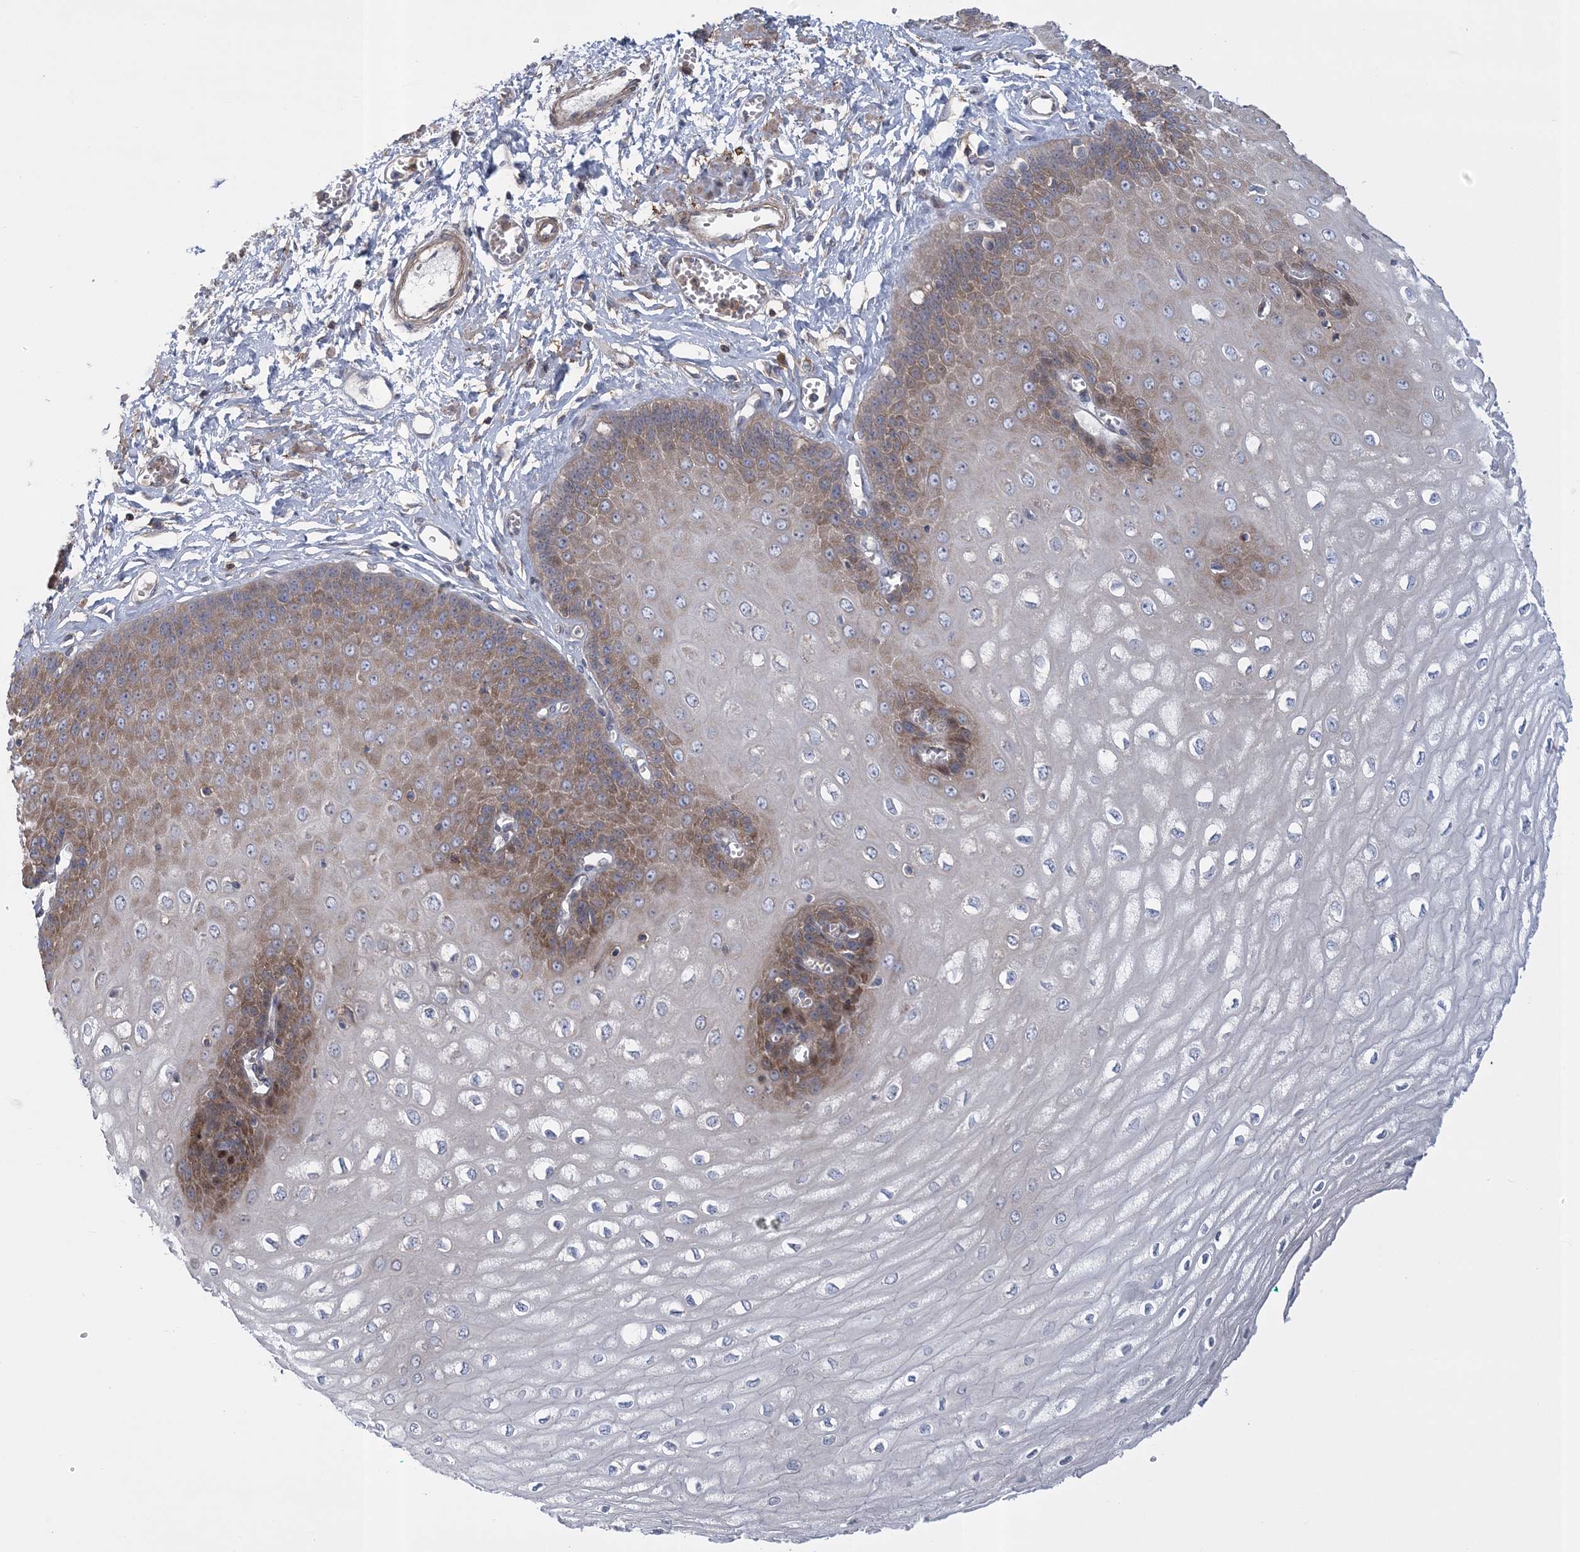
{"staining": {"intensity": "moderate", "quantity": "25%-75%", "location": "cytoplasmic/membranous"}, "tissue": "esophagus", "cell_type": "Squamous epithelial cells", "image_type": "normal", "snomed": [{"axis": "morphology", "description": "Normal tissue, NOS"}, {"axis": "topography", "description": "Esophagus"}], "caption": "Brown immunohistochemical staining in benign human esophagus exhibits moderate cytoplasmic/membranous staining in approximately 25%-75% of squamous epithelial cells. (Stains: DAB in brown, nuclei in blue, Microscopy: brightfield microscopy at high magnification).", "gene": "ARSJ", "patient": {"sex": "male", "age": 60}}